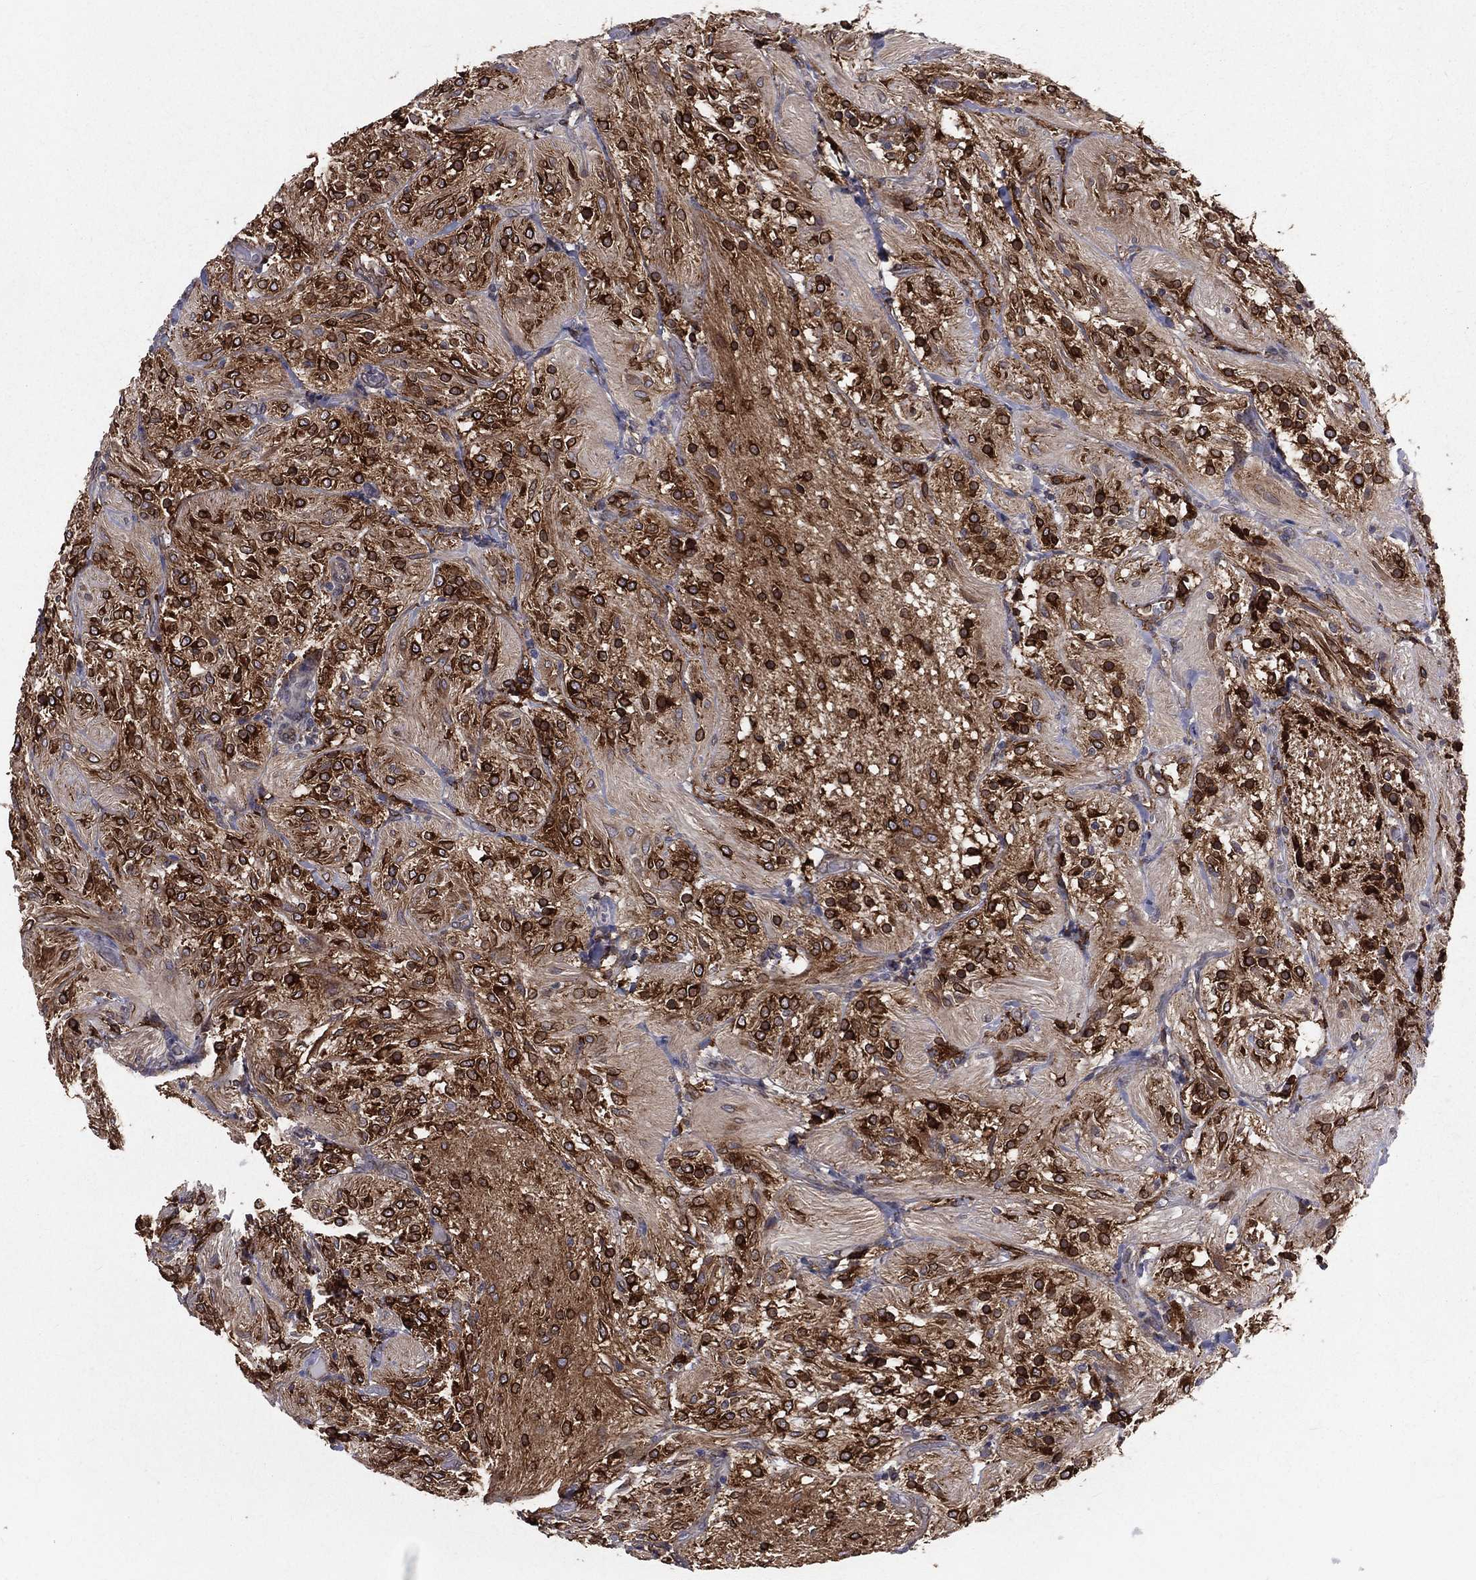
{"staining": {"intensity": "strong", "quantity": ">75%", "location": "cytoplasmic/membranous"}, "tissue": "glioma", "cell_type": "Tumor cells", "image_type": "cancer", "snomed": [{"axis": "morphology", "description": "Glioma, malignant, Low grade"}, {"axis": "topography", "description": "Brain"}], "caption": "Malignant glioma (low-grade) tissue demonstrates strong cytoplasmic/membranous expression in approximately >75% of tumor cells, visualized by immunohistochemistry. Ihc stains the protein of interest in brown and the nuclei are stained blue.", "gene": "PGRMC1", "patient": {"sex": "male", "age": 3}}